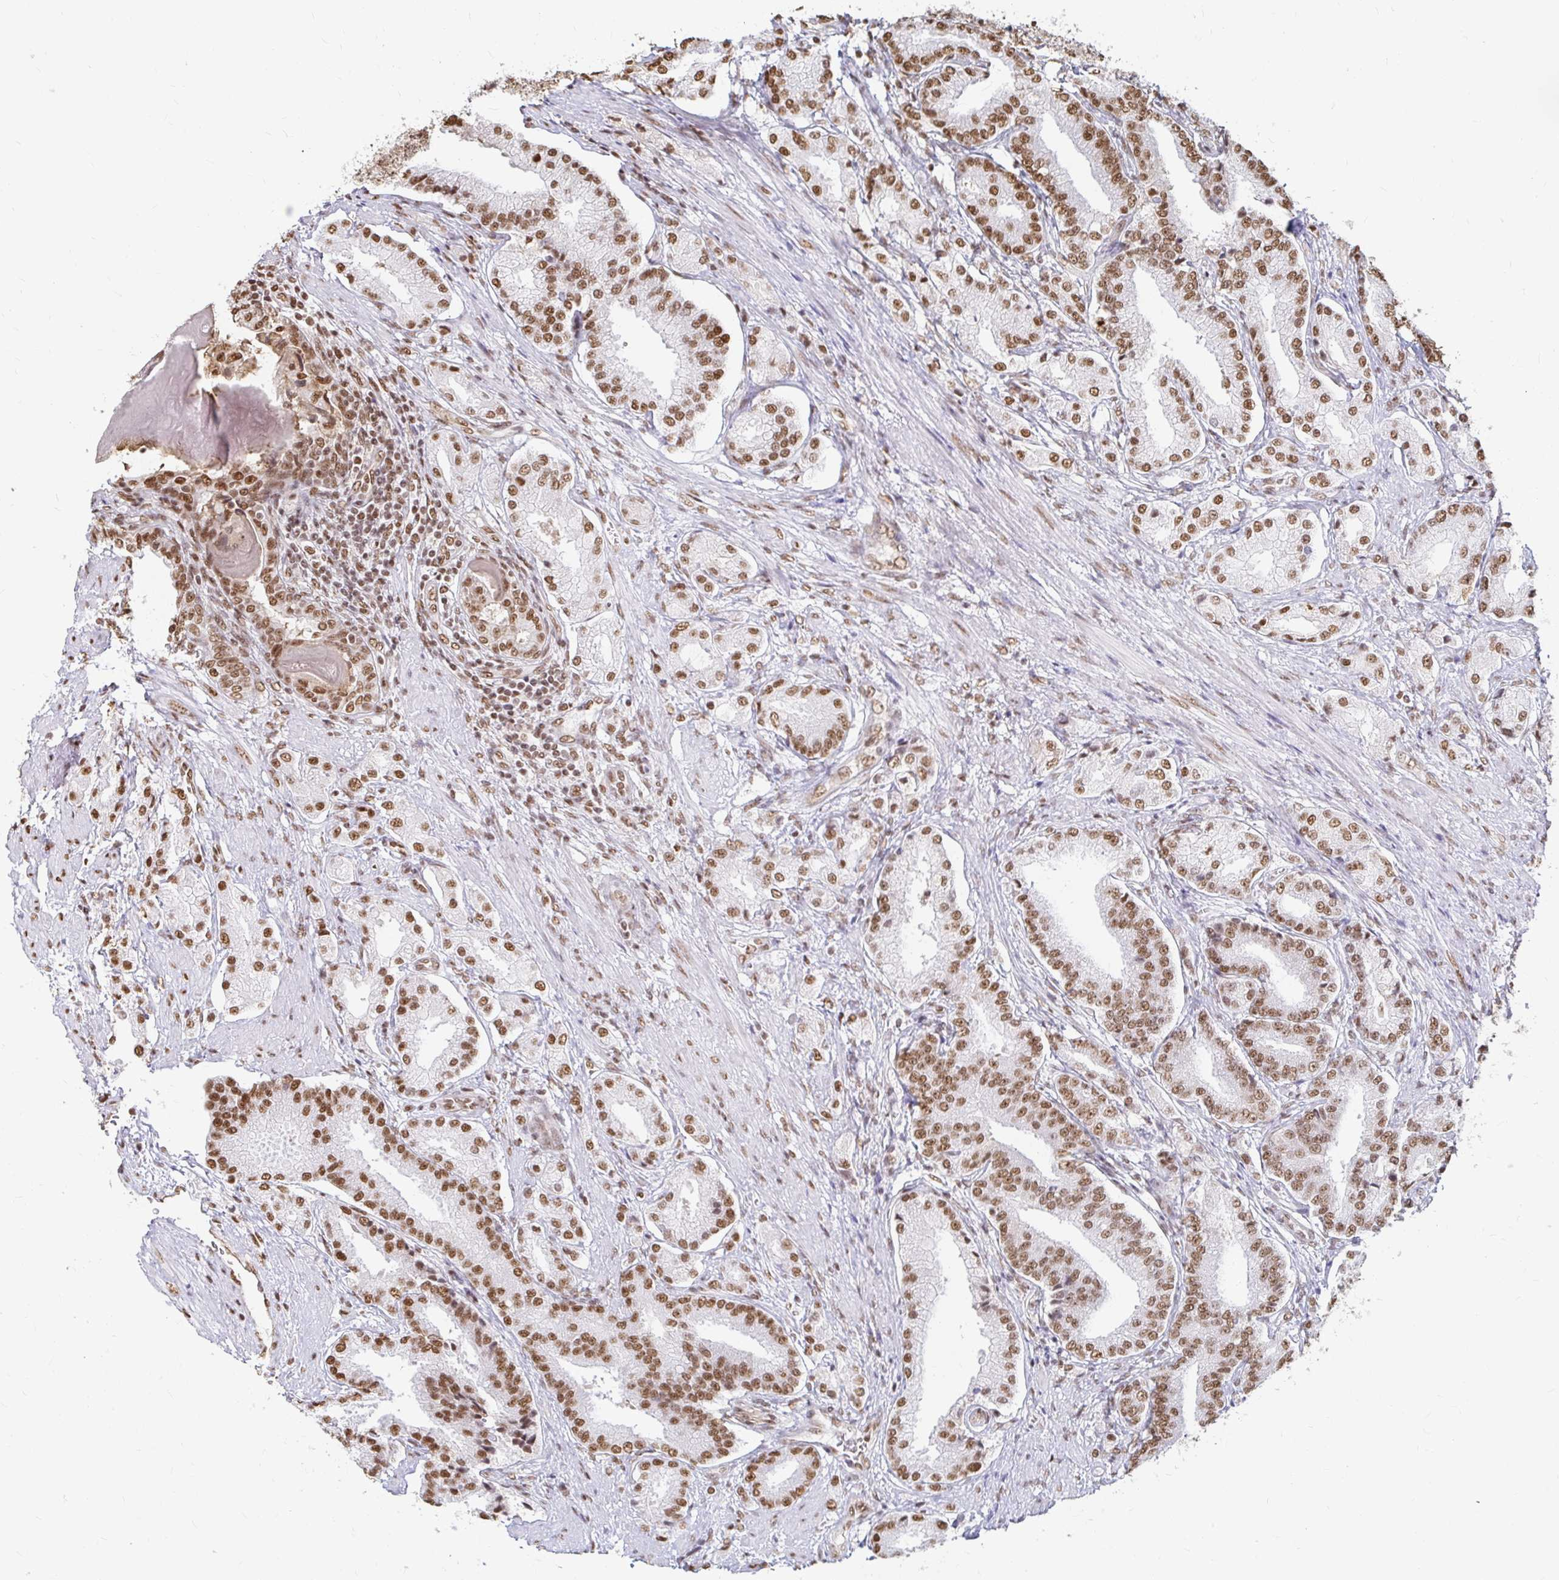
{"staining": {"intensity": "moderate", "quantity": ">75%", "location": "nuclear"}, "tissue": "prostate cancer", "cell_type": "Tumor cells", "image_type": "cancer", "snomed": [{"axis": "morphology", "description": "Adenocarcinoma, High grade"}, {"axis": "topography", "description": "Prostate and seminal vesicle, NOS"}], "caption": "This photomicrograph exhibits immunohistochemistry staining of human high-grade adenocarcinoma (prostate), with medium moderate nuclear staining in approximately >75% of tumor cells.", "gene": "HNRNPU", "patient": {"sex": "male", "age": 61}}